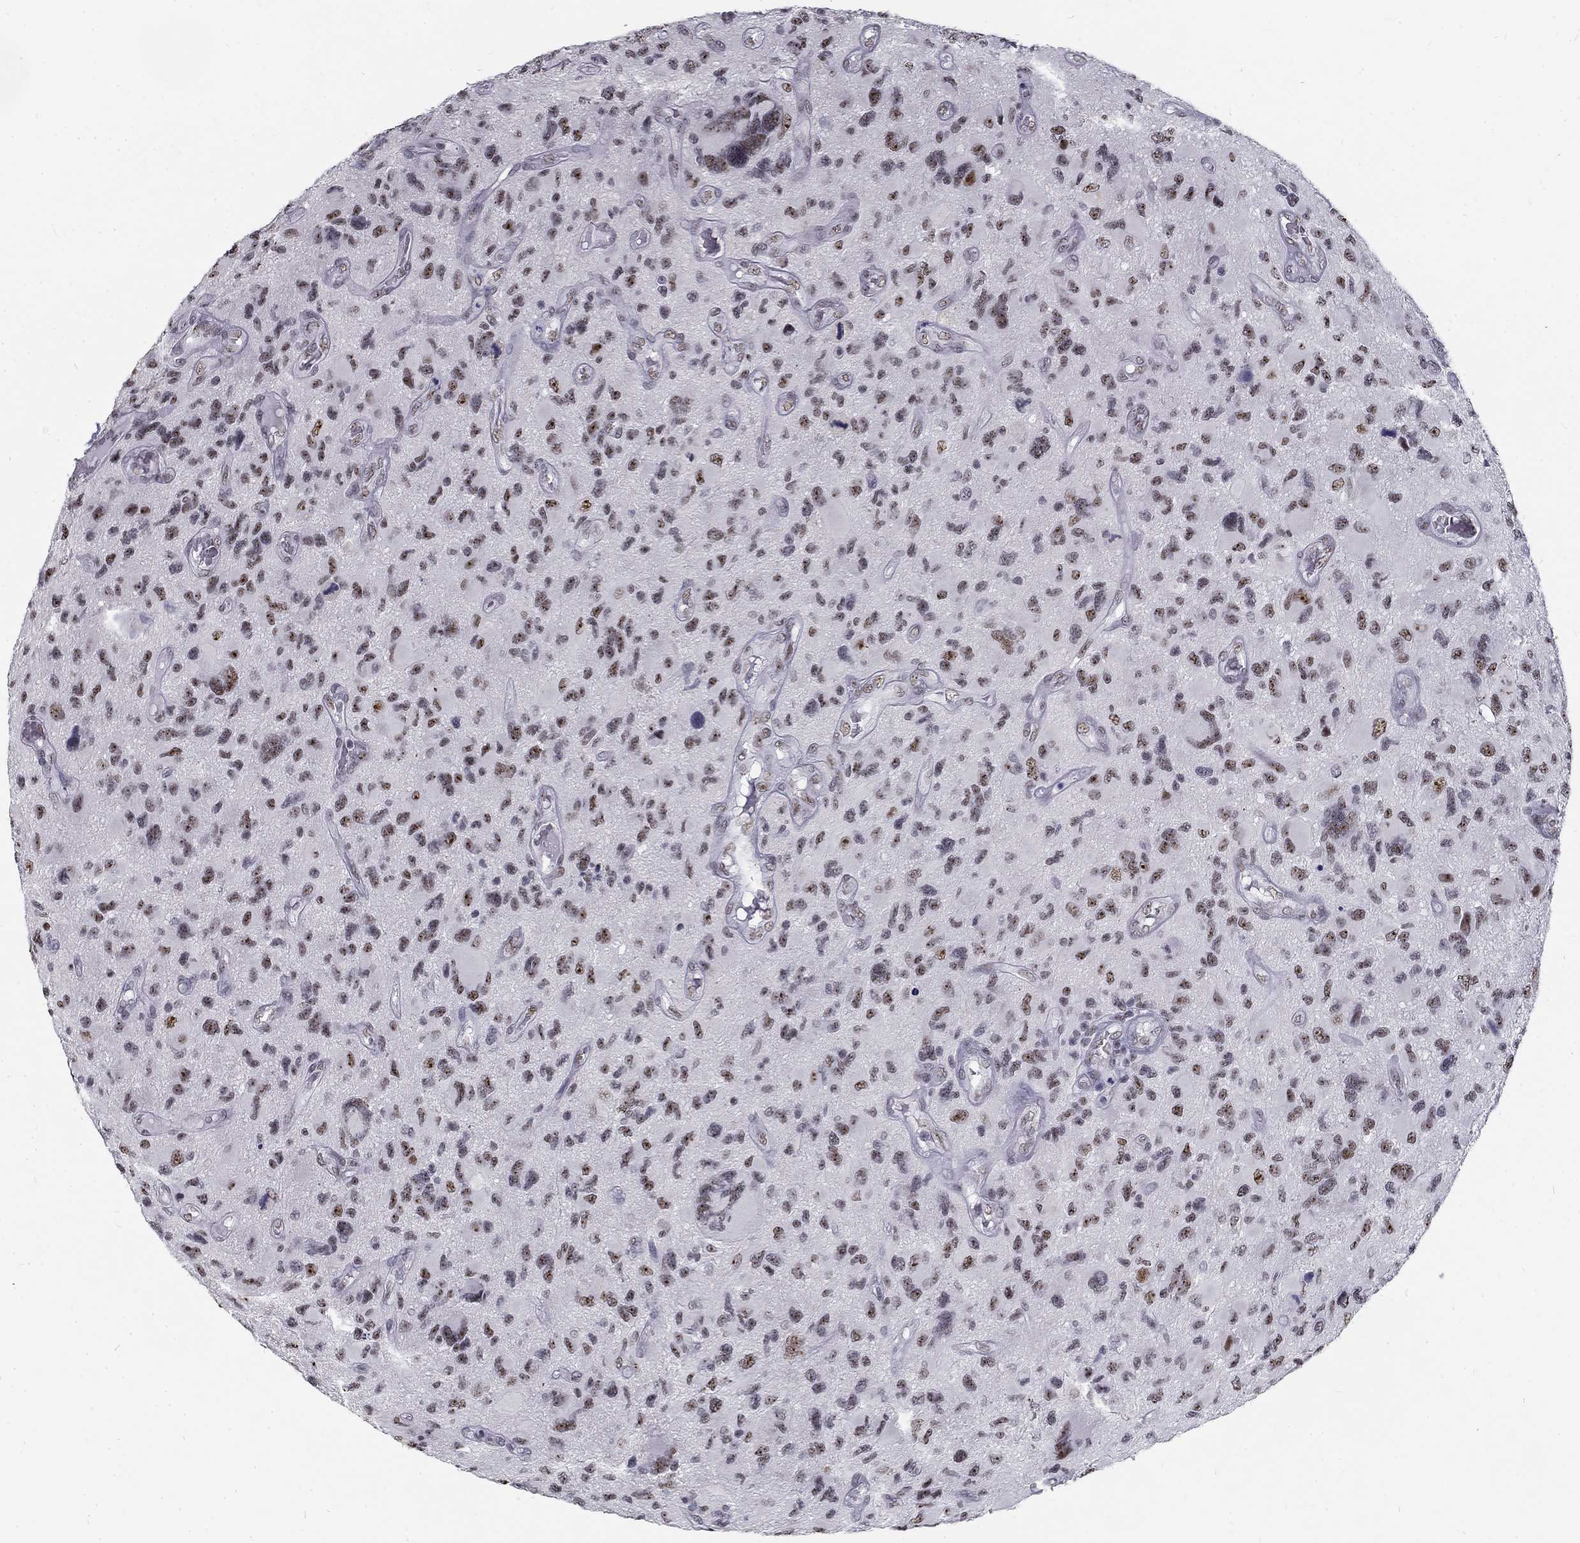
{"staining": {"intensity": "moderate", "quantity": "<25%", "location": "nuclear"}, "tissue": "glioma", "cell_type": "Tumor cells", "image_type": "cancer", "snomed": [{"axis": "morphology", "description": "Glioma, malignant, NOS"}, {"axis": "morphology", "description": "Glioma, malignant, High grade"}, {"axis": "topography", "description": "Brain"}], "caption": "A photomicrograph of human glioma stained for a protein reveals moderate nuclear brown staining in tumor cells.", "gene": "SNORC", "patient": {"sex": "female", "age": 71}}